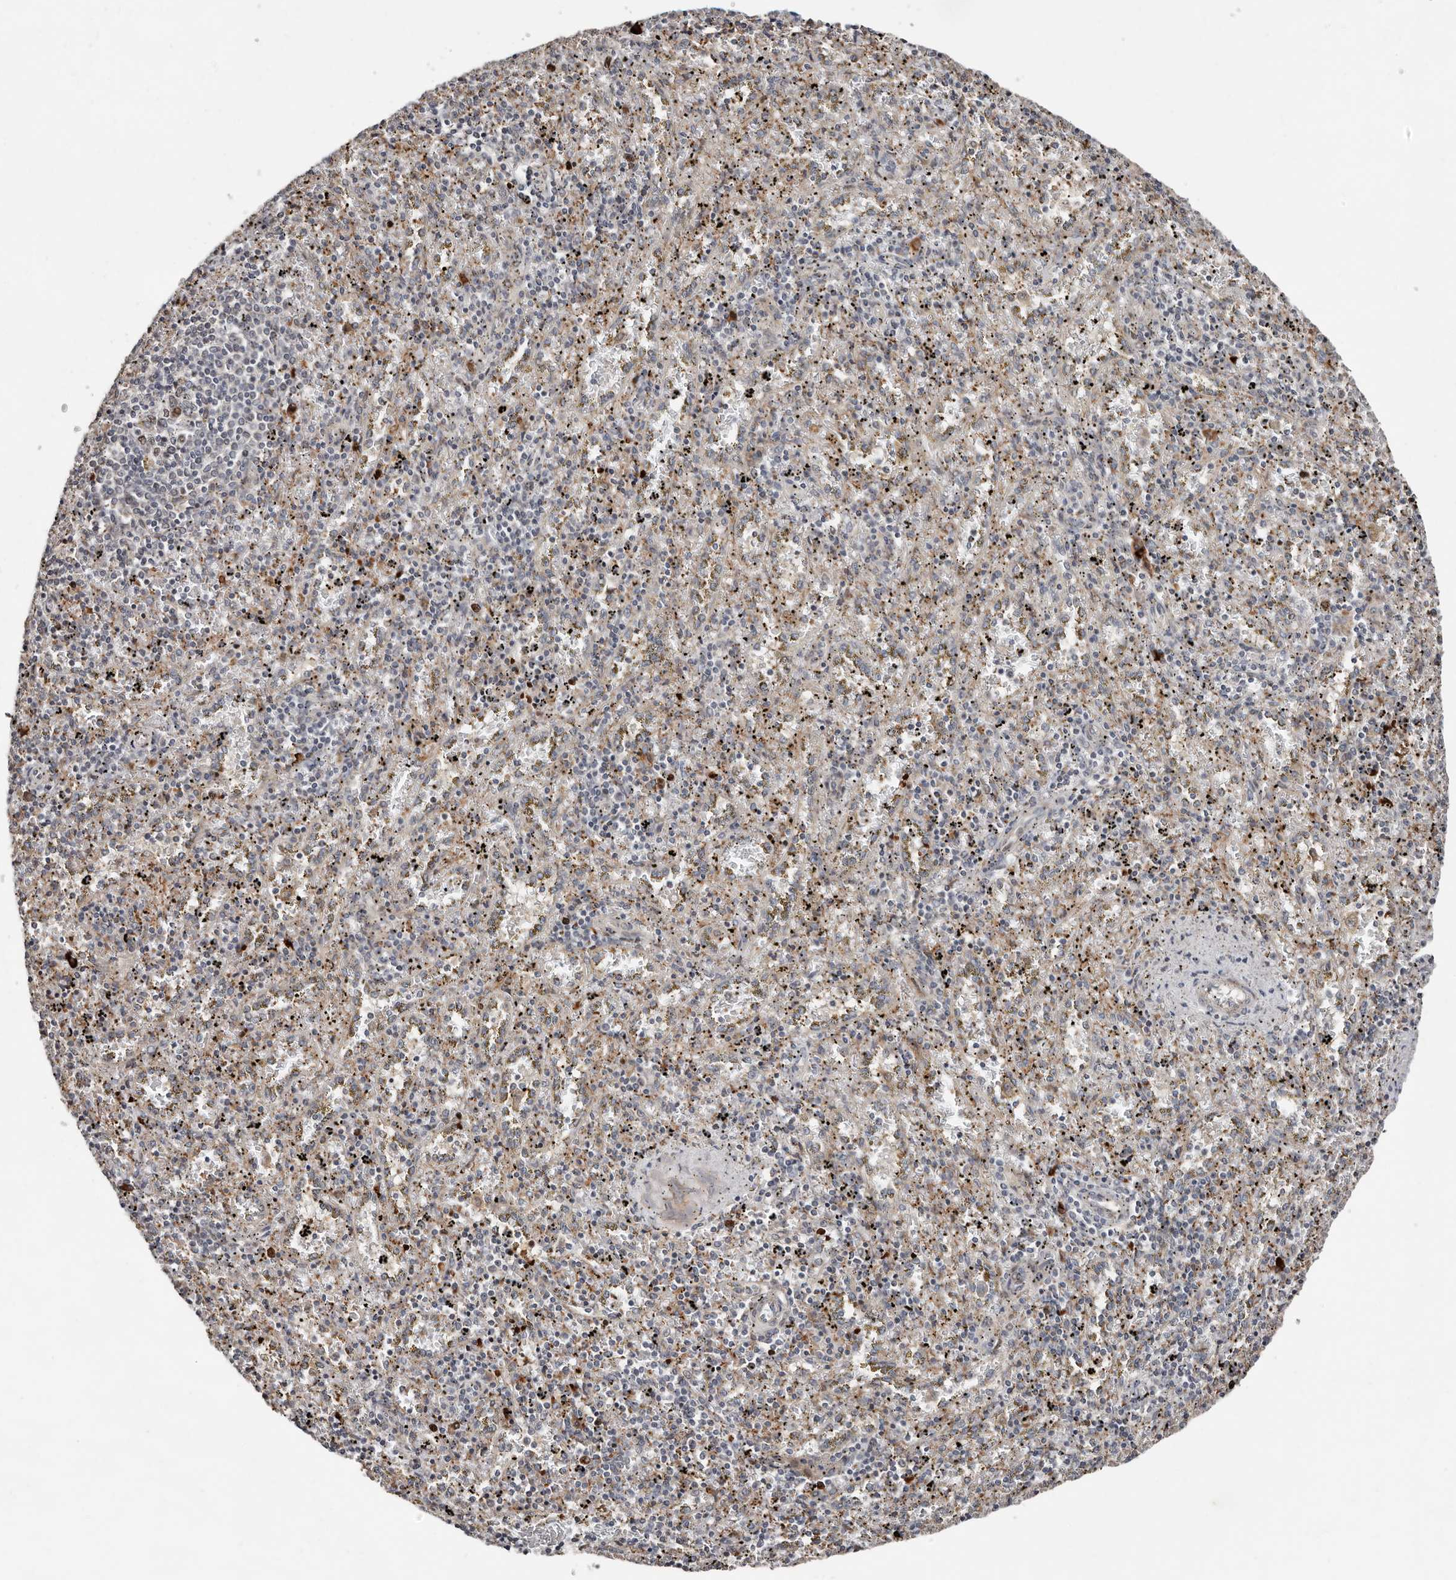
{"staining": {"intensity": "strong", "quantity": "<25%", "location": "cytoplasmic/membranous"}, "tissue": "spleen", "cell_type": "Cells in red pulp", "image_type": "normal", "snomed": [{"axis": "morphology", "description": "Normal tissue, NOS"}, {"axis": "topography", "description": "Spleen"}], "caption": "Immunohistochemistry (IHC) micrograph of unremarkable spleen: spleen stained using immunohistochemistry (IHC) displays medium levels of strong protein expression localized specifically in the cytoplasmic/membranous of cells in red pulp, appearing as a cytoplasmic/membranous brown color.", "gene": "SMYD4", "patient": {"sex": "male", "age": 11}}